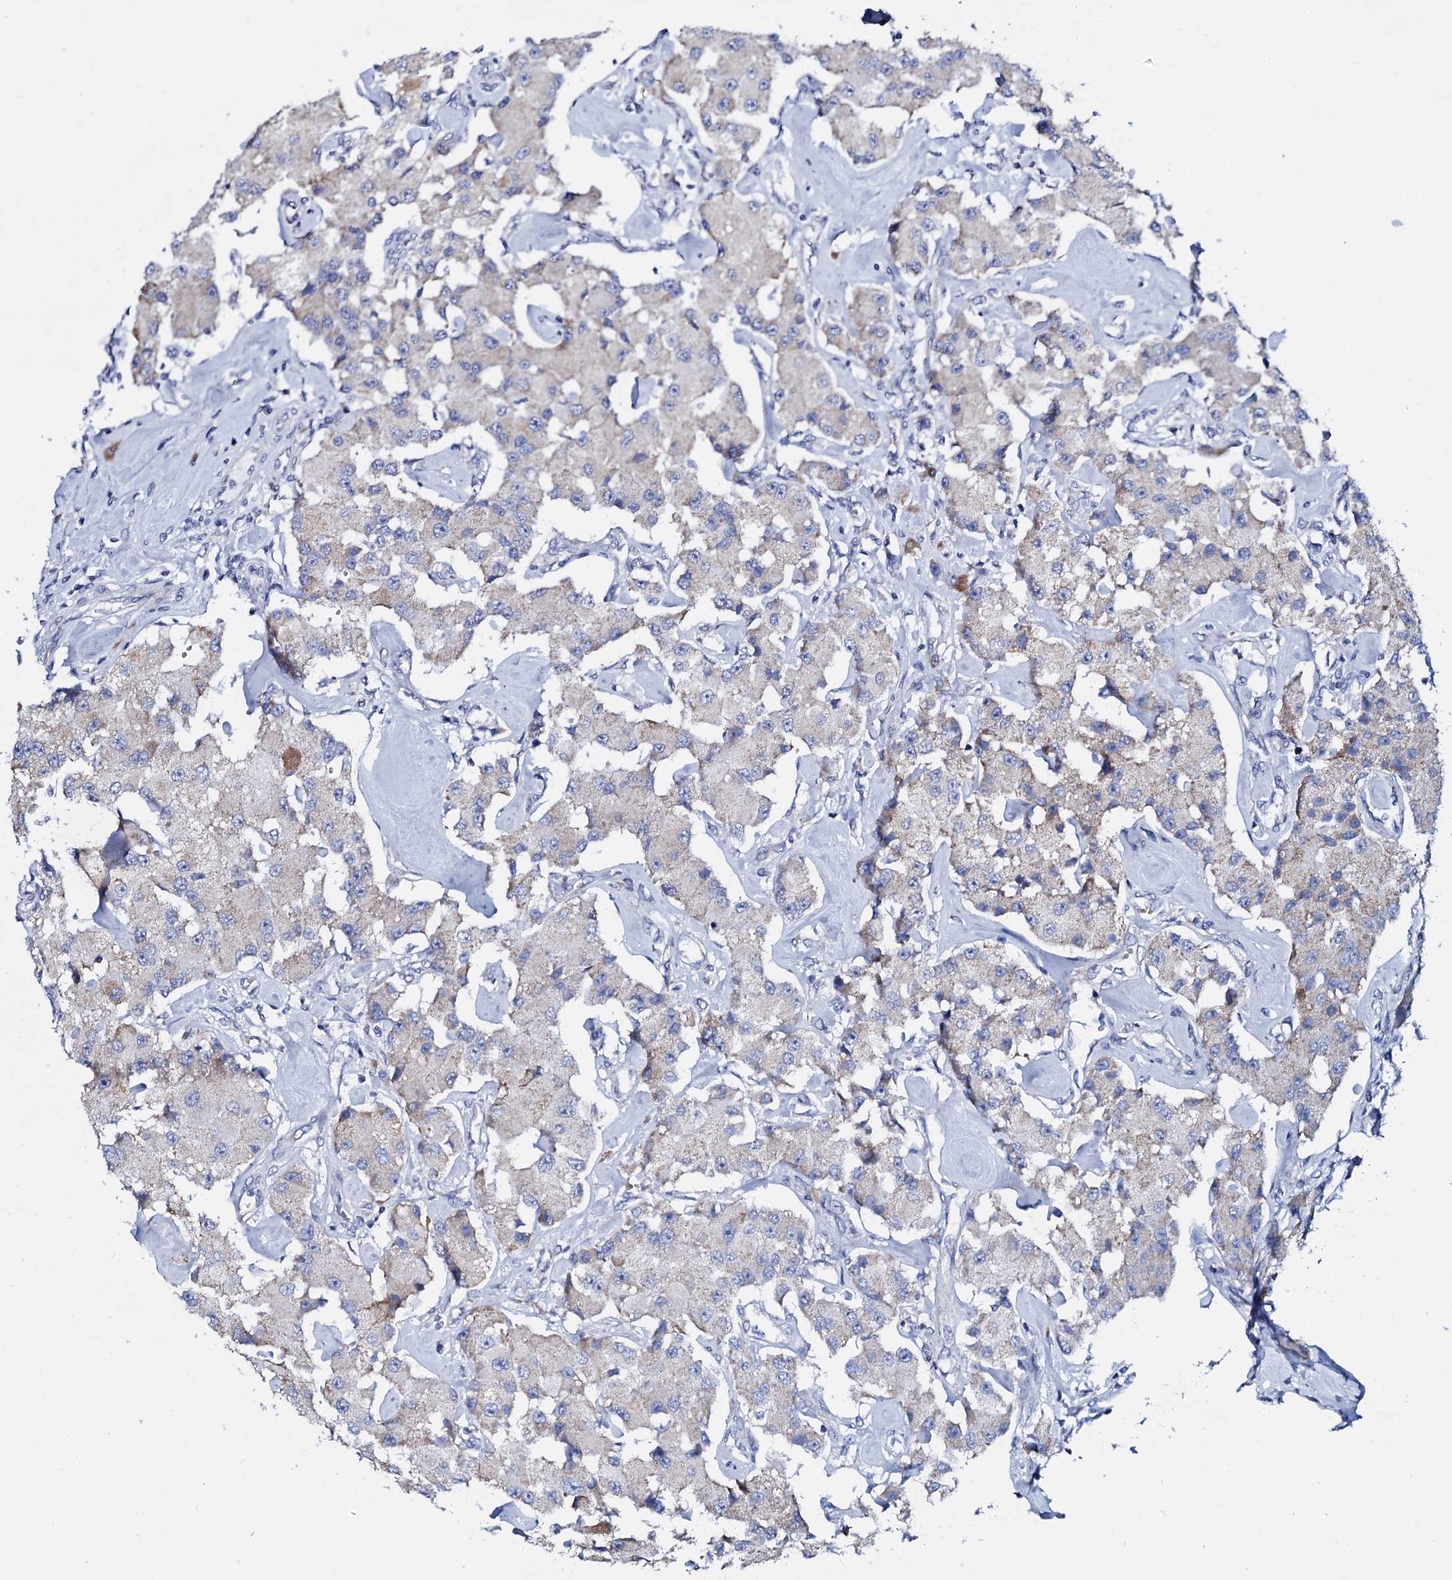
{"staining": {"intensity": "negative", "quantity": "none", "location": "none"}, "tissue": "carcinoid", "cell_type": "Tumor cells", "image_type": "cancer", "snomed": [{"axis": "morphology", "description": "Carcinoid, malignant, NOS"}, {"axis": "topography", "description": "Pancreas"}], "caption": "The image displays no significant expression in tumor cells of malignant carcinoid. (Immunohistochemistry (ihc), brightfield microscopy, high magnification).", "gene": "SLC37A4", "patient": {"sex": "male", "age": 41}}